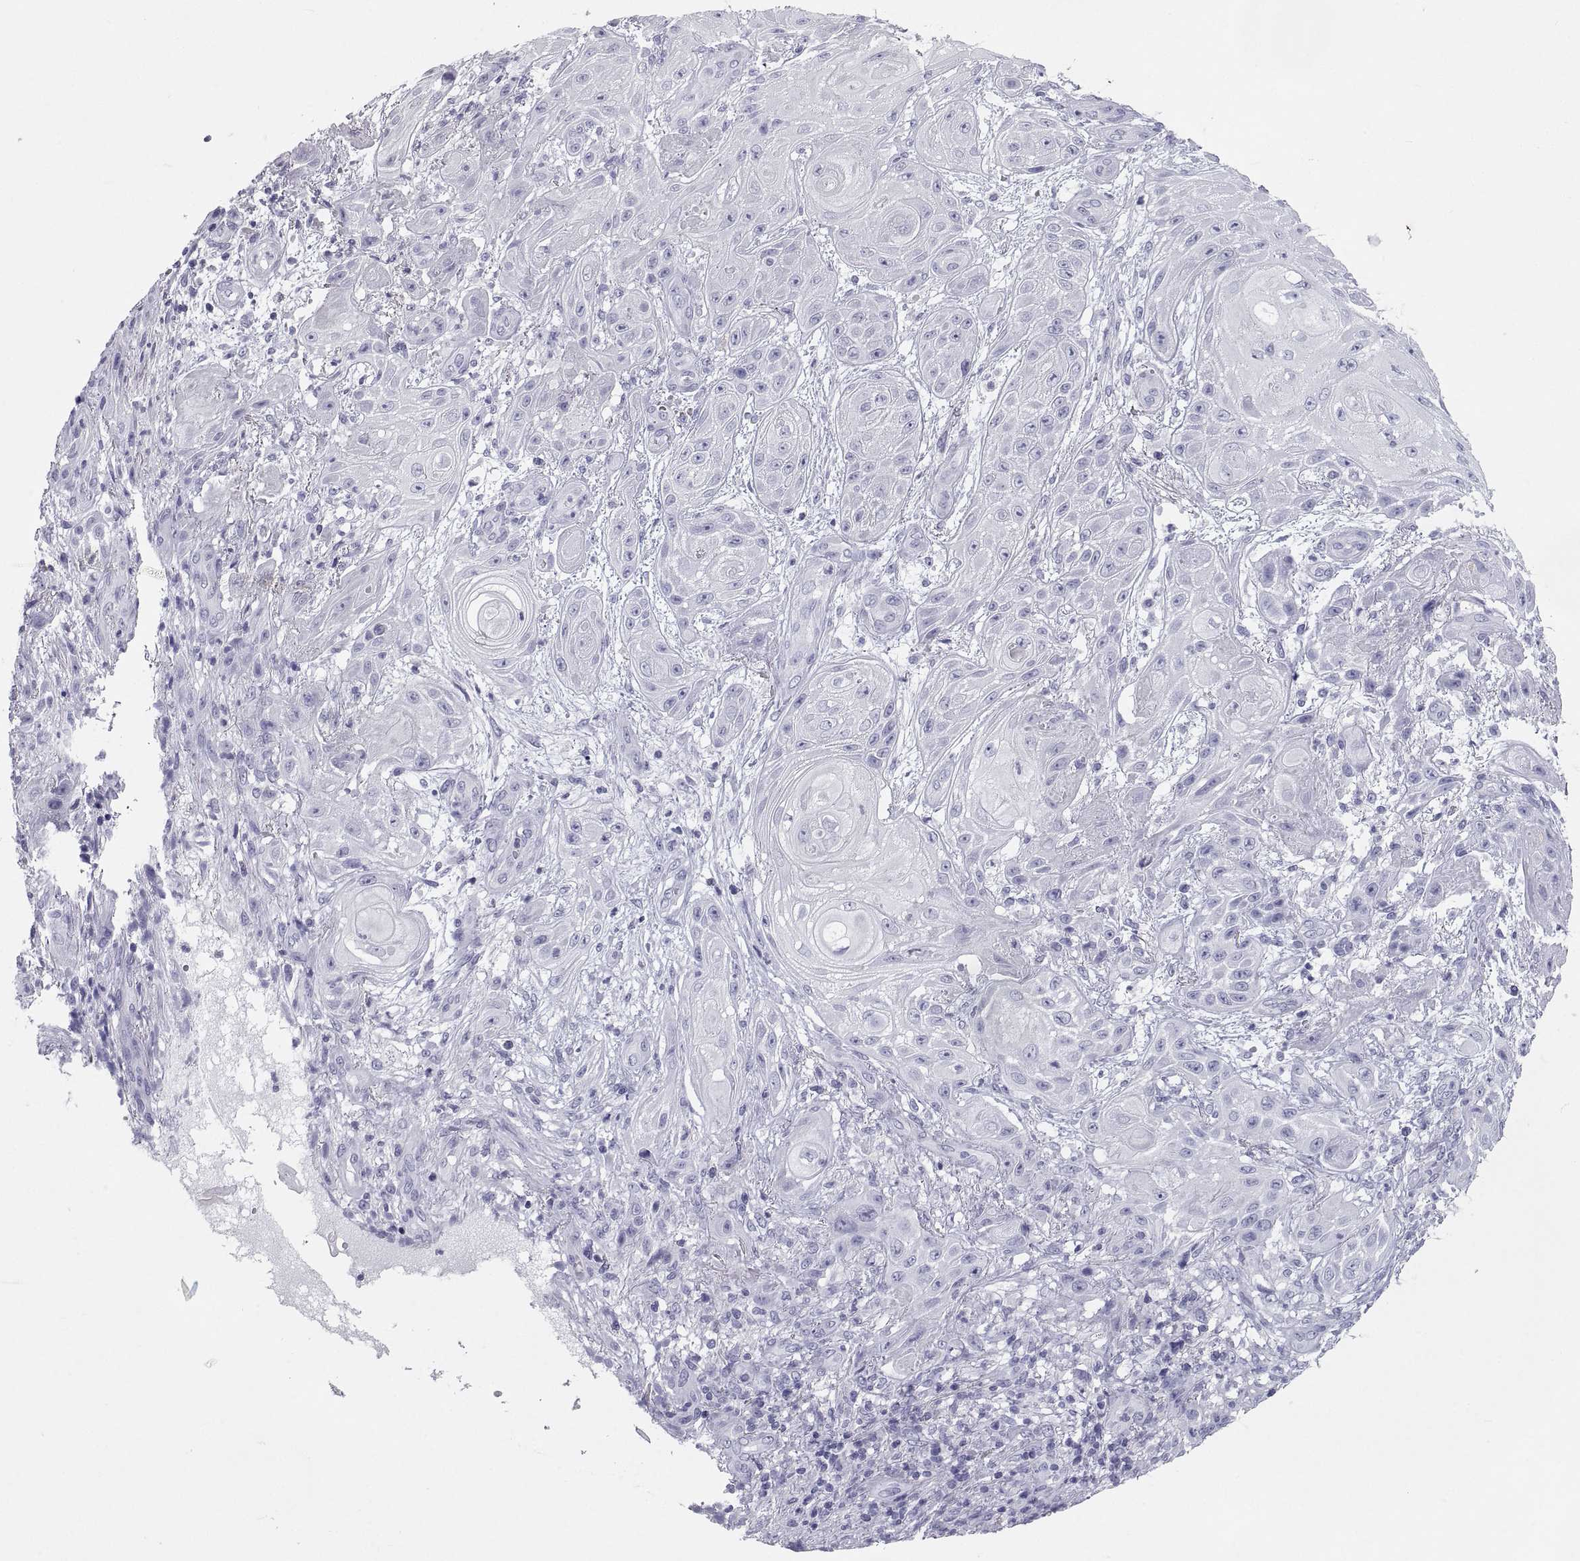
{"staining": {"intensity": "negative", "quantity": "none", "location": "none"}, "tissue": "skin cancer", "cell_type": "Tumor cells", "image_type": "cancer", "snomed": [{"axis": "morphology", "description": "Squamous cell carcinoma, NOS"}, {"axis": "topography", "description": "Skin"}], "caption": "A high-resolution histopathology image shows IHC staining of squamous cell carcinoma (skin), which exhibits no significant positivity in tumor cells.", "gene": "PCSK1N", "patient": {"sex": "male", "age": 62}}